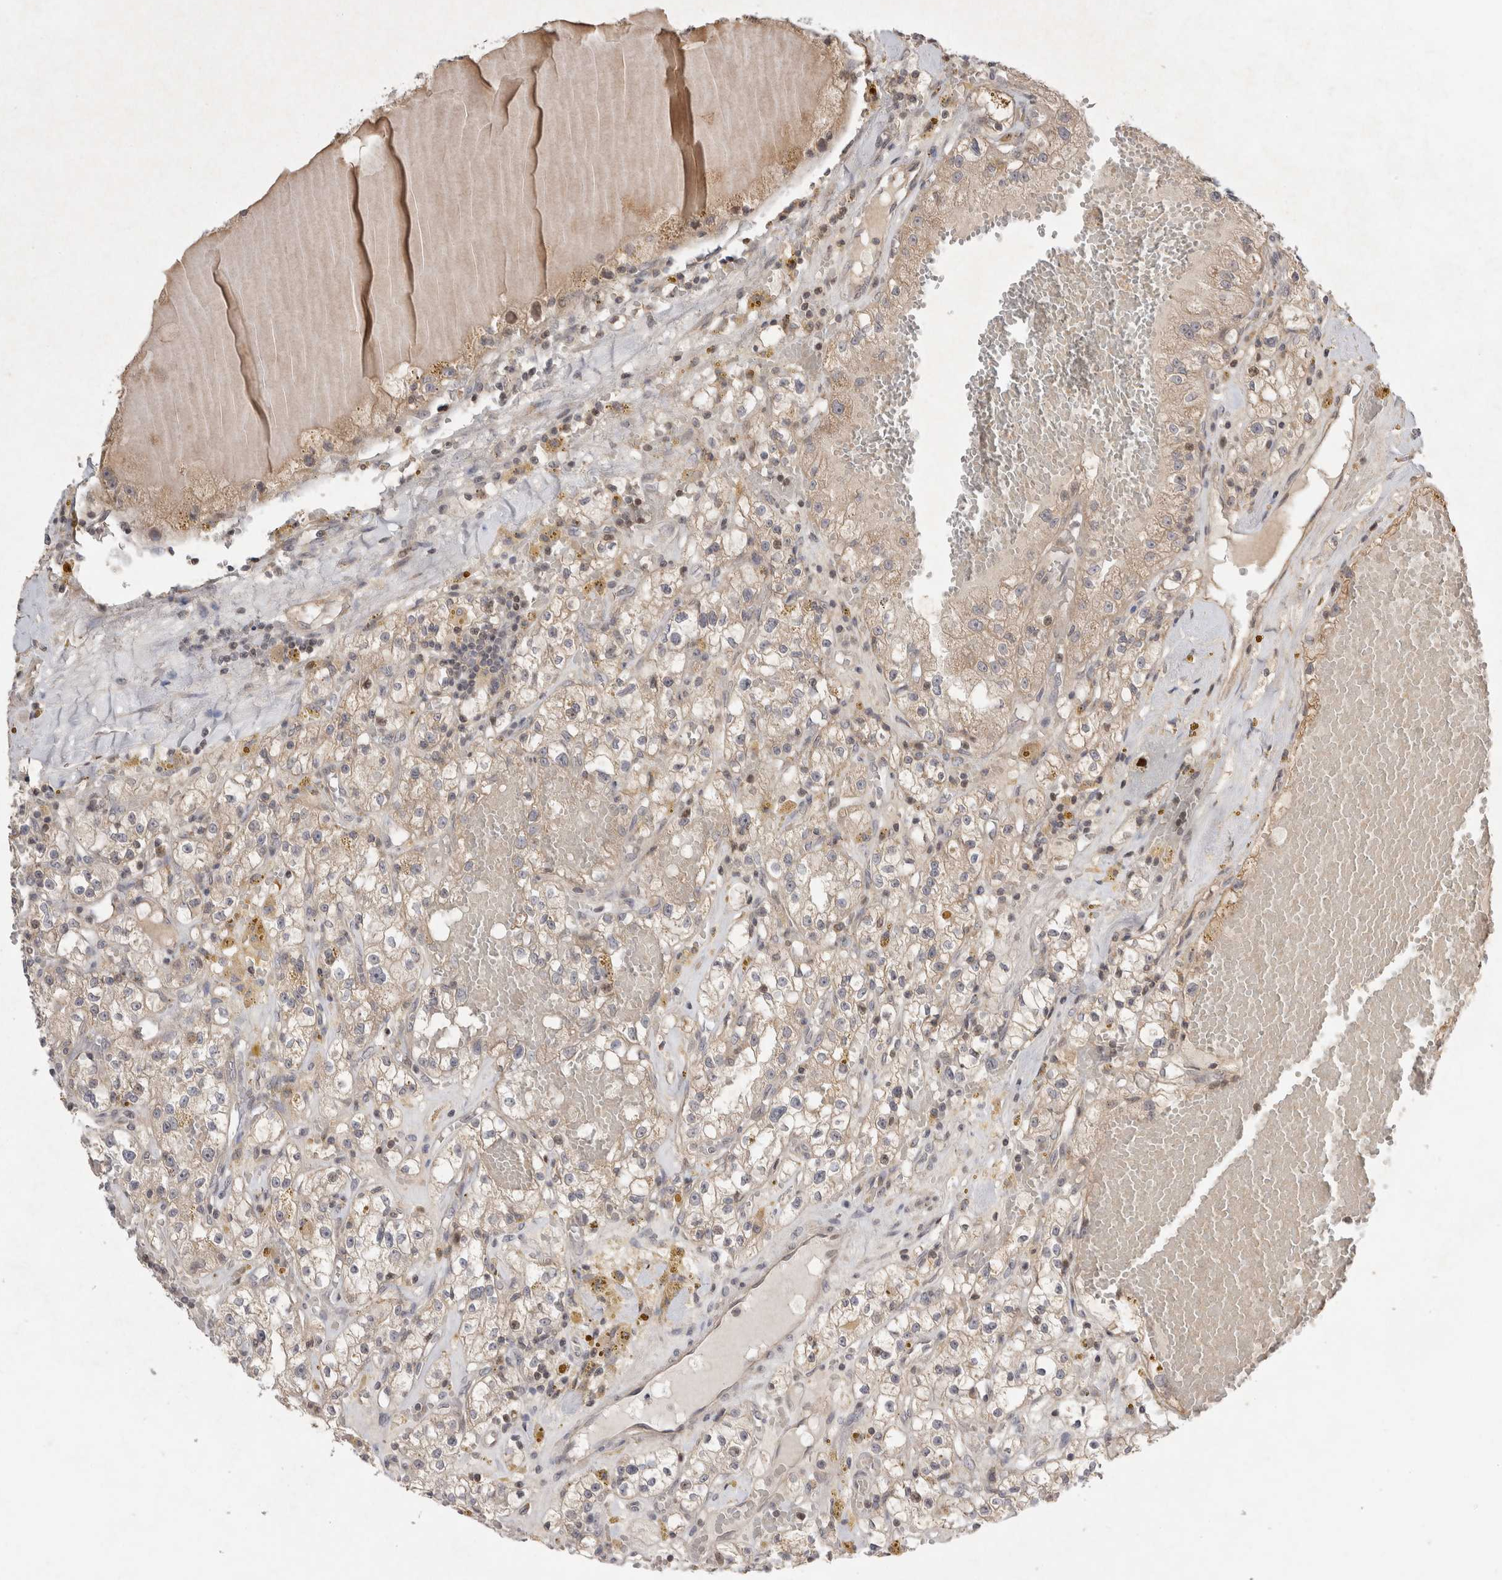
{"staining": {"intensity": "negative", "quantity": "none", "location": "none"}, "tissue": "renal cancer", "cell_type": "Tumor cells", "image_type": "cancer", "snomed": [{"axis": "morphology", "description": "Adenocarcinoma, NOS"}, {"axis": "topography", "description": "Kidney"}], "caption": "An IHC micrograph of renal cancer (adenocarcinoma) is shown. There is no staining in tumor cells of renal cancer (adenocarcinoma).", "gene": "EIF2AK1", "patient": {"sex": "male", "age": 56}}